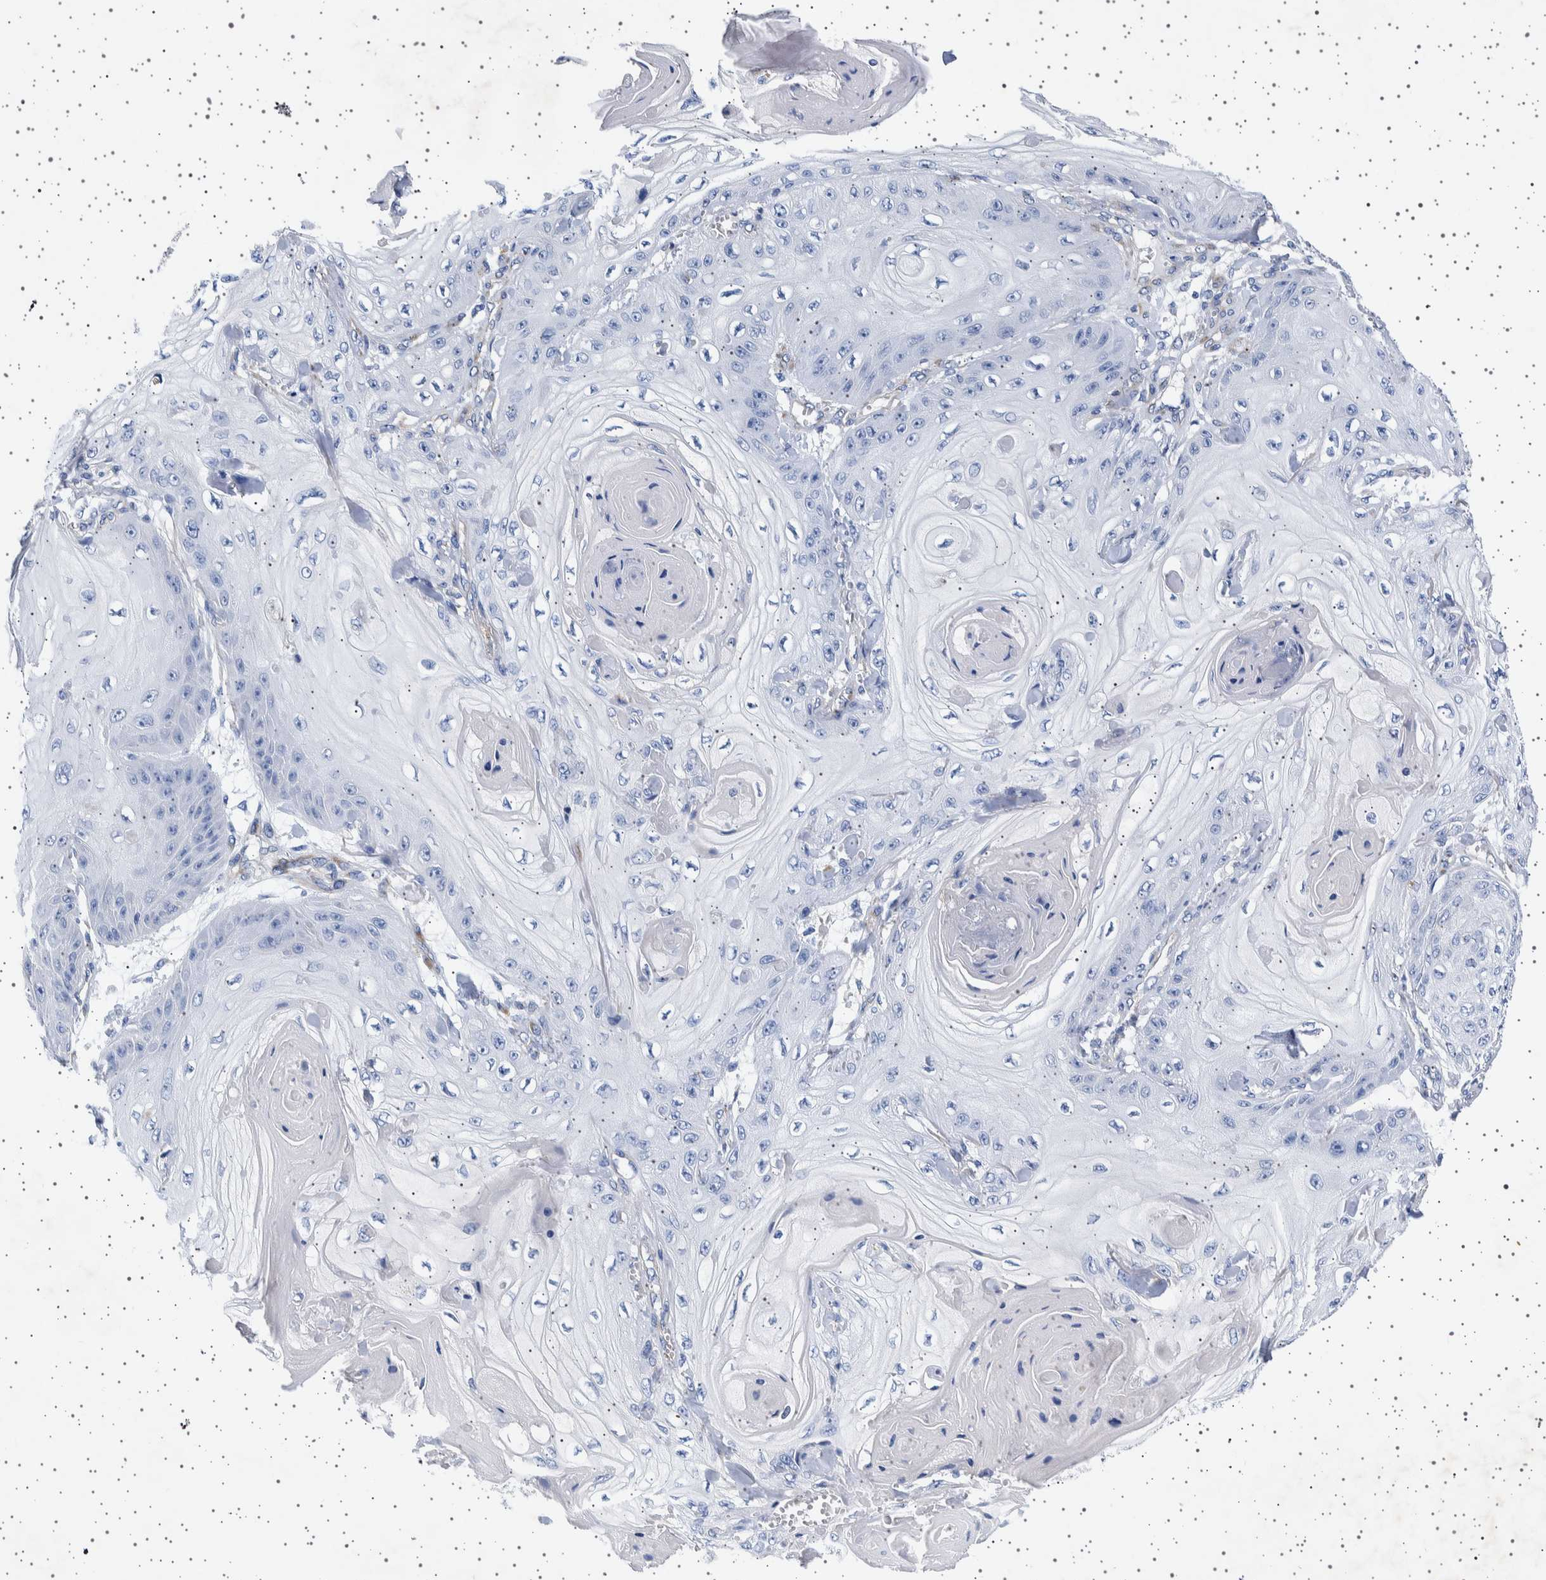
{"staining": {"intensity": "negative", "quantity": "none", "location": "none"}, "tissue": "skin cancer", "cell_type": "Tumor cells", "image_type": "cancer", "snomed": [{"axis": "morphology", "description": "Squamous cell carcinoma, NOS"}, {"axis": "topography", "description": "Skin"}], "caption": "This micrograph is of skin cancer stained with immunohistochemistry to label a protein in brown with the nuclei are counter-stained blue. There is no staining in tumor cells.", "gene": "SEPTIN4", "patient": {"sex": "male", "age": 74}}